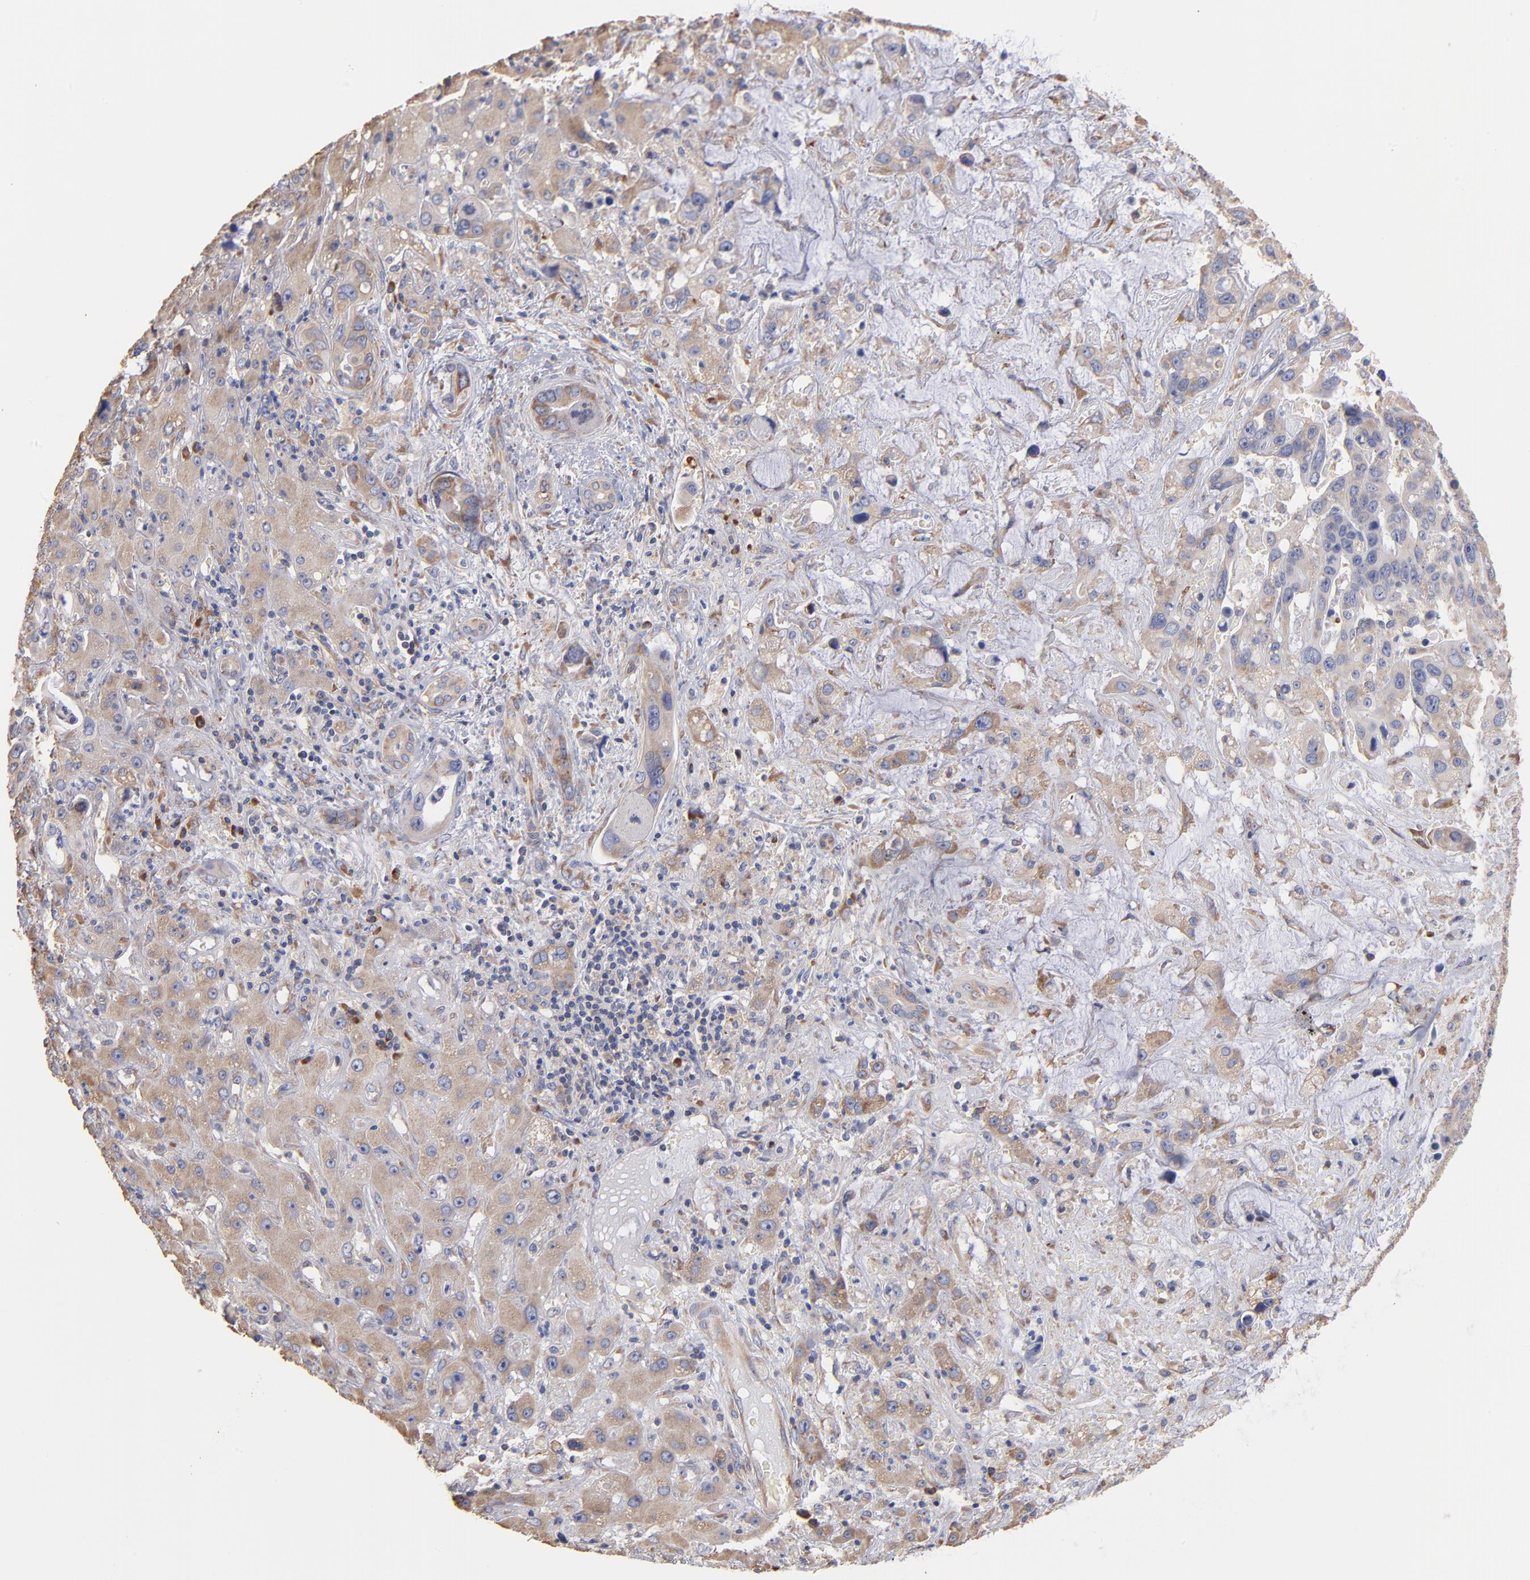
{"staining": {"intensity": "weak", "quantity": "<25%", "location": "cytoplasmic/membranous"}, "tissue": "liver cancer", "cell_type": "Tumor cells", "image_type": "cancer", "snomed": [{"axis": "morphology", "description": "Cholangiocarcinoma"}, {"axis": "topography", "description": "Liver"}], "caption": "Tumor cells are negative for brown protein staining in liver cholangiocarcinoma.", "gene": "RPL9", "patient": {"sex": "female", "age": 65}}